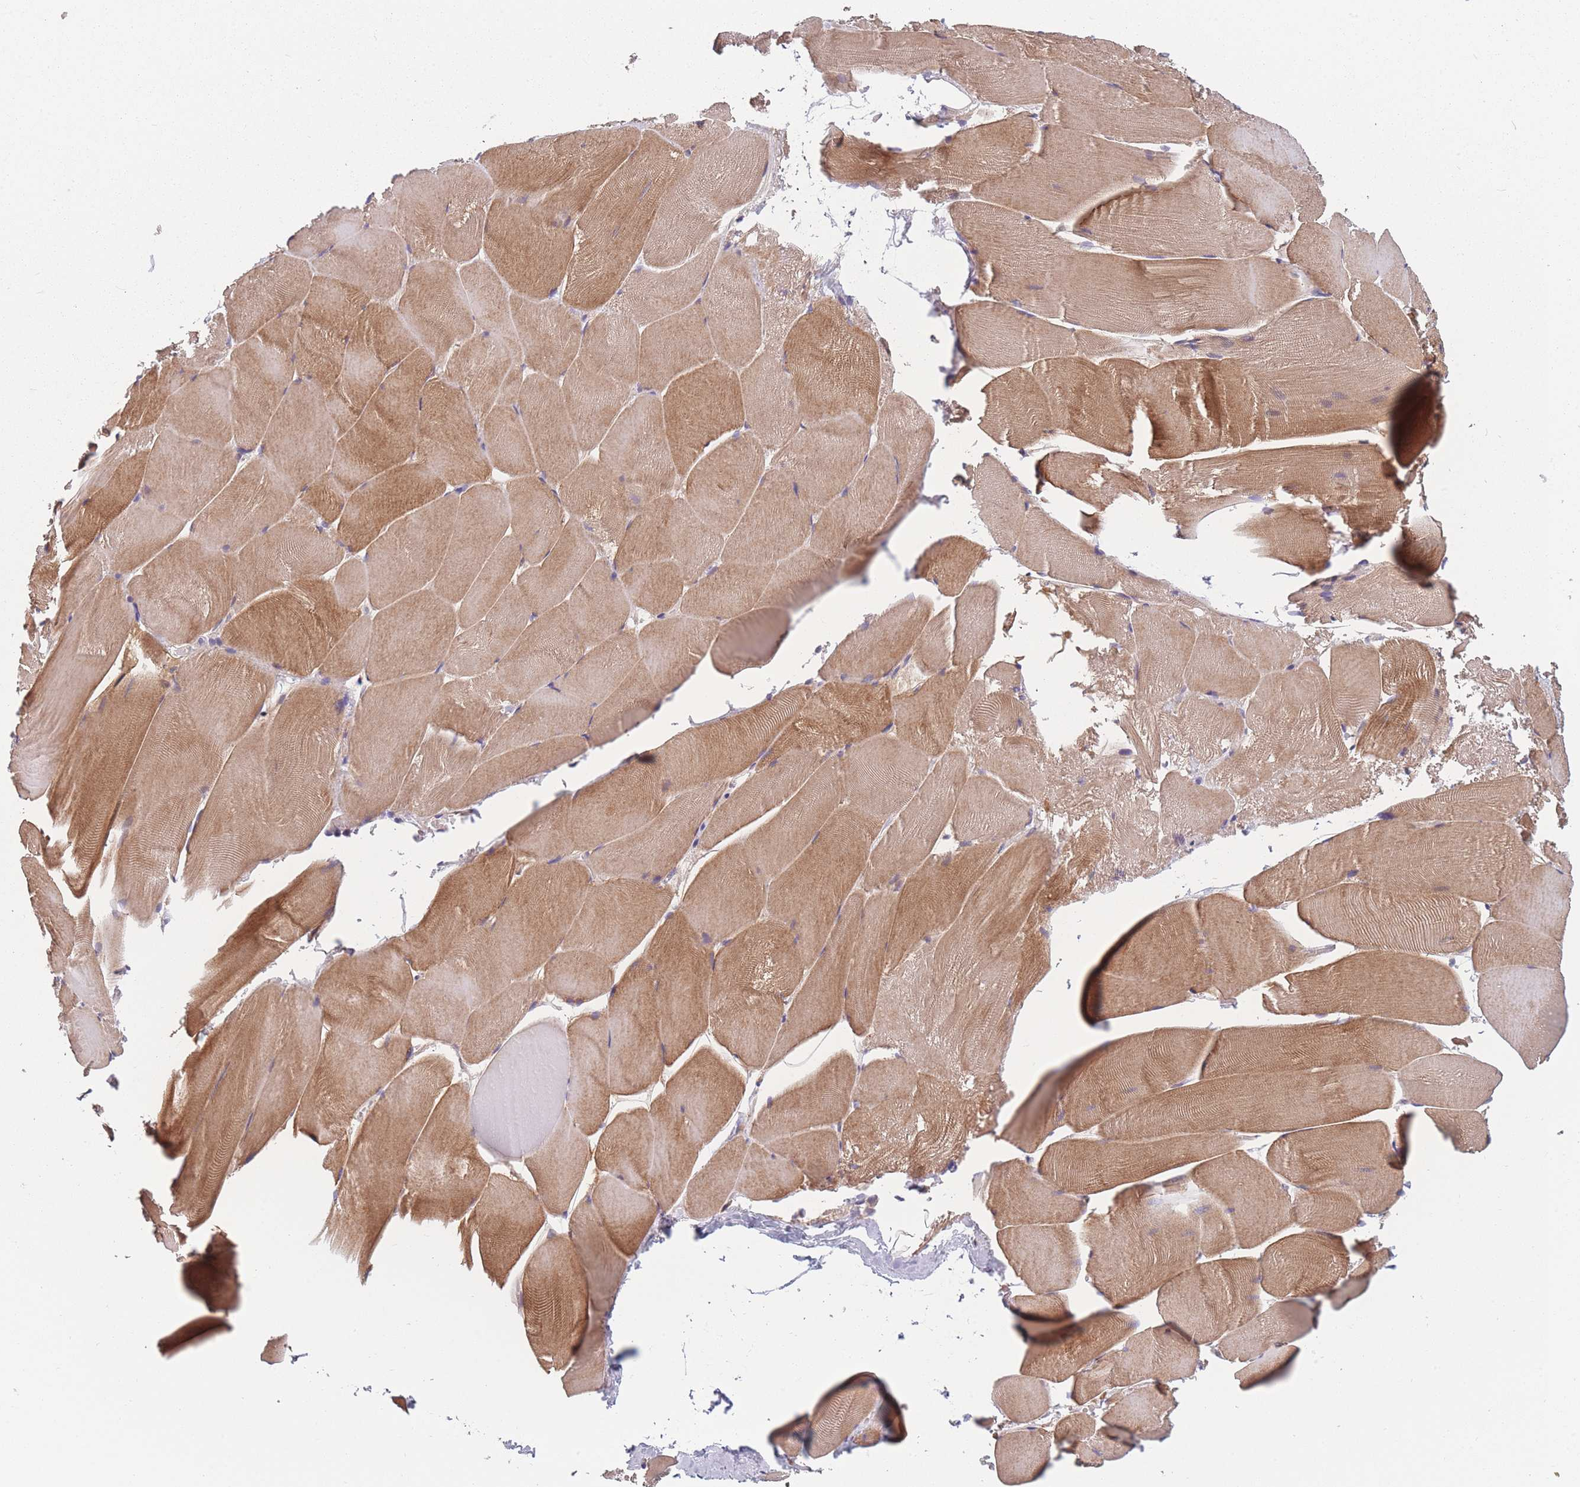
{"staining": {"intensity": "moderate", "quantity": ">75%", "location": "cytoplasmic/membranous"}, "tissue": "skeletal muscle", "cell_type": "Myocytes", "image_type": "normal", "snomed": [{"axis": "morphology", "description": "Normal tissue, NOS"}, {"axis": "topography", "description": "Skeletal muscle"}], "caption": "The histopathology image demonstrates staining of normal skeletal muscle, revealing moderate cytoplasmic/membranous protein expression (brown color) within myocytes.", "gene": "FAM83F", "patient": {"sex": "female", "age": 64}}